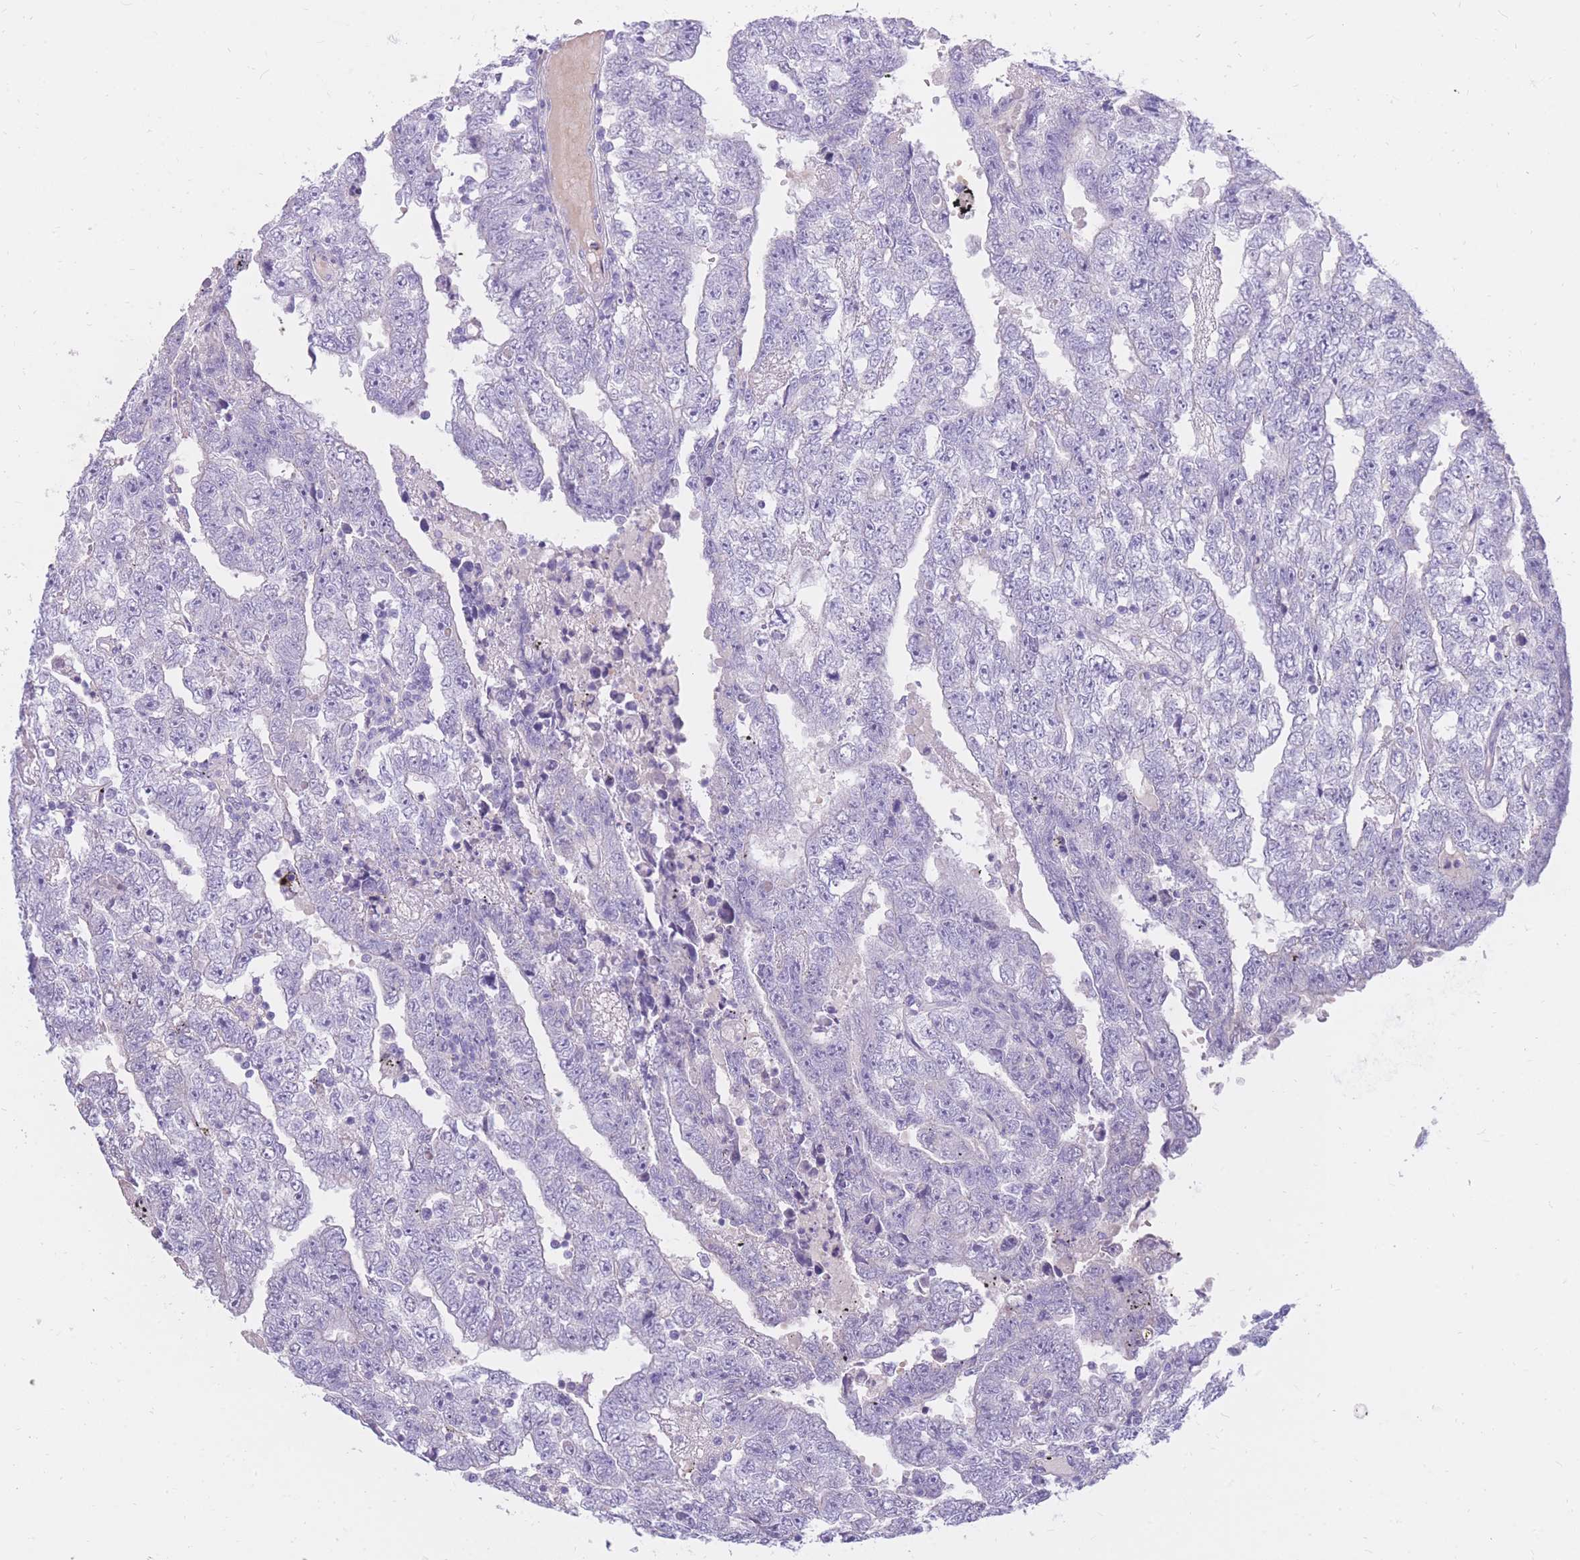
{"staining": {"intensity": "negative", "quantity": "none", "location": "none"}, "tissue": "testis cancer", "cell_type": "Tumor cells", "image_type": "cancer", "snomed": [{"axis": "morphology", "description": "Carcinoma, Embryonal, NOS"}, {"axis": "topography", "description": "Testis"}], "caption": "Image shows no protein expression in tumor cells of embryonal carcinoma (testis) tissue.", "gene": "TPSD1", "patient": {"sex": "male", "age": 25}}